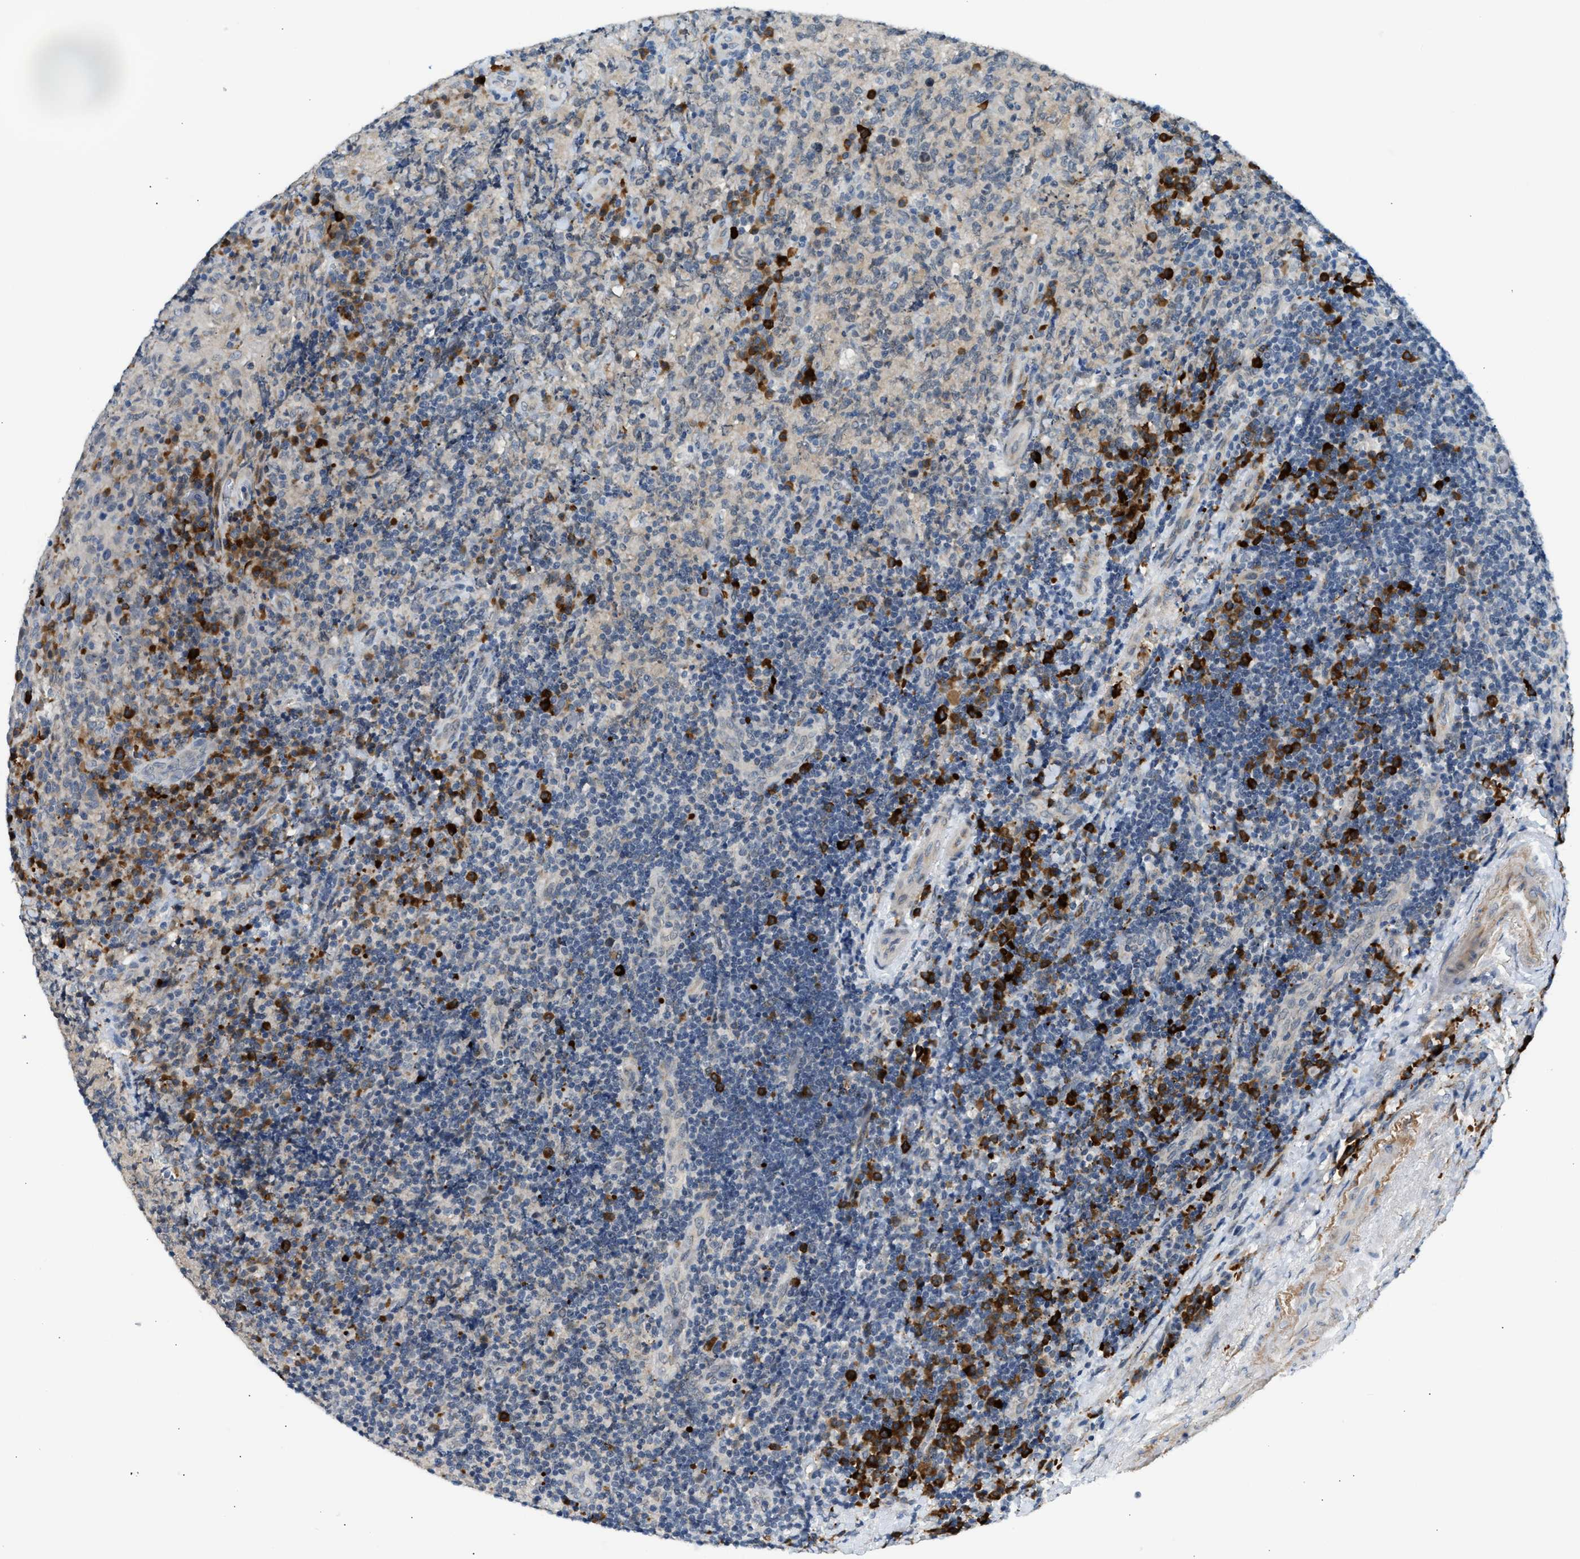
{"staining": {"intensity": "weak", "quantity": "<25%", "location": "cytoplasmic/membranous"}, "tissue": "lymphoma", "cell_type": "Tumor cells", "image_type": "cancer", "snomed": [{"axis": "morphology", "description": "Malignant lymphoma, non-Hodgkin's type, High grade"}, {"axis": "topography", "description": "Tonsil"}], "caption": "An IHC micrograph of malignant lymphoma, non-Hodgkin's type (high-grade) is shown. There is no staining in tumor cells of malignant lymphoma, non-Hodgkin's type (high-grade).", "gene": "KCNC2", "patient": {"sex": "female", "age": 36}}